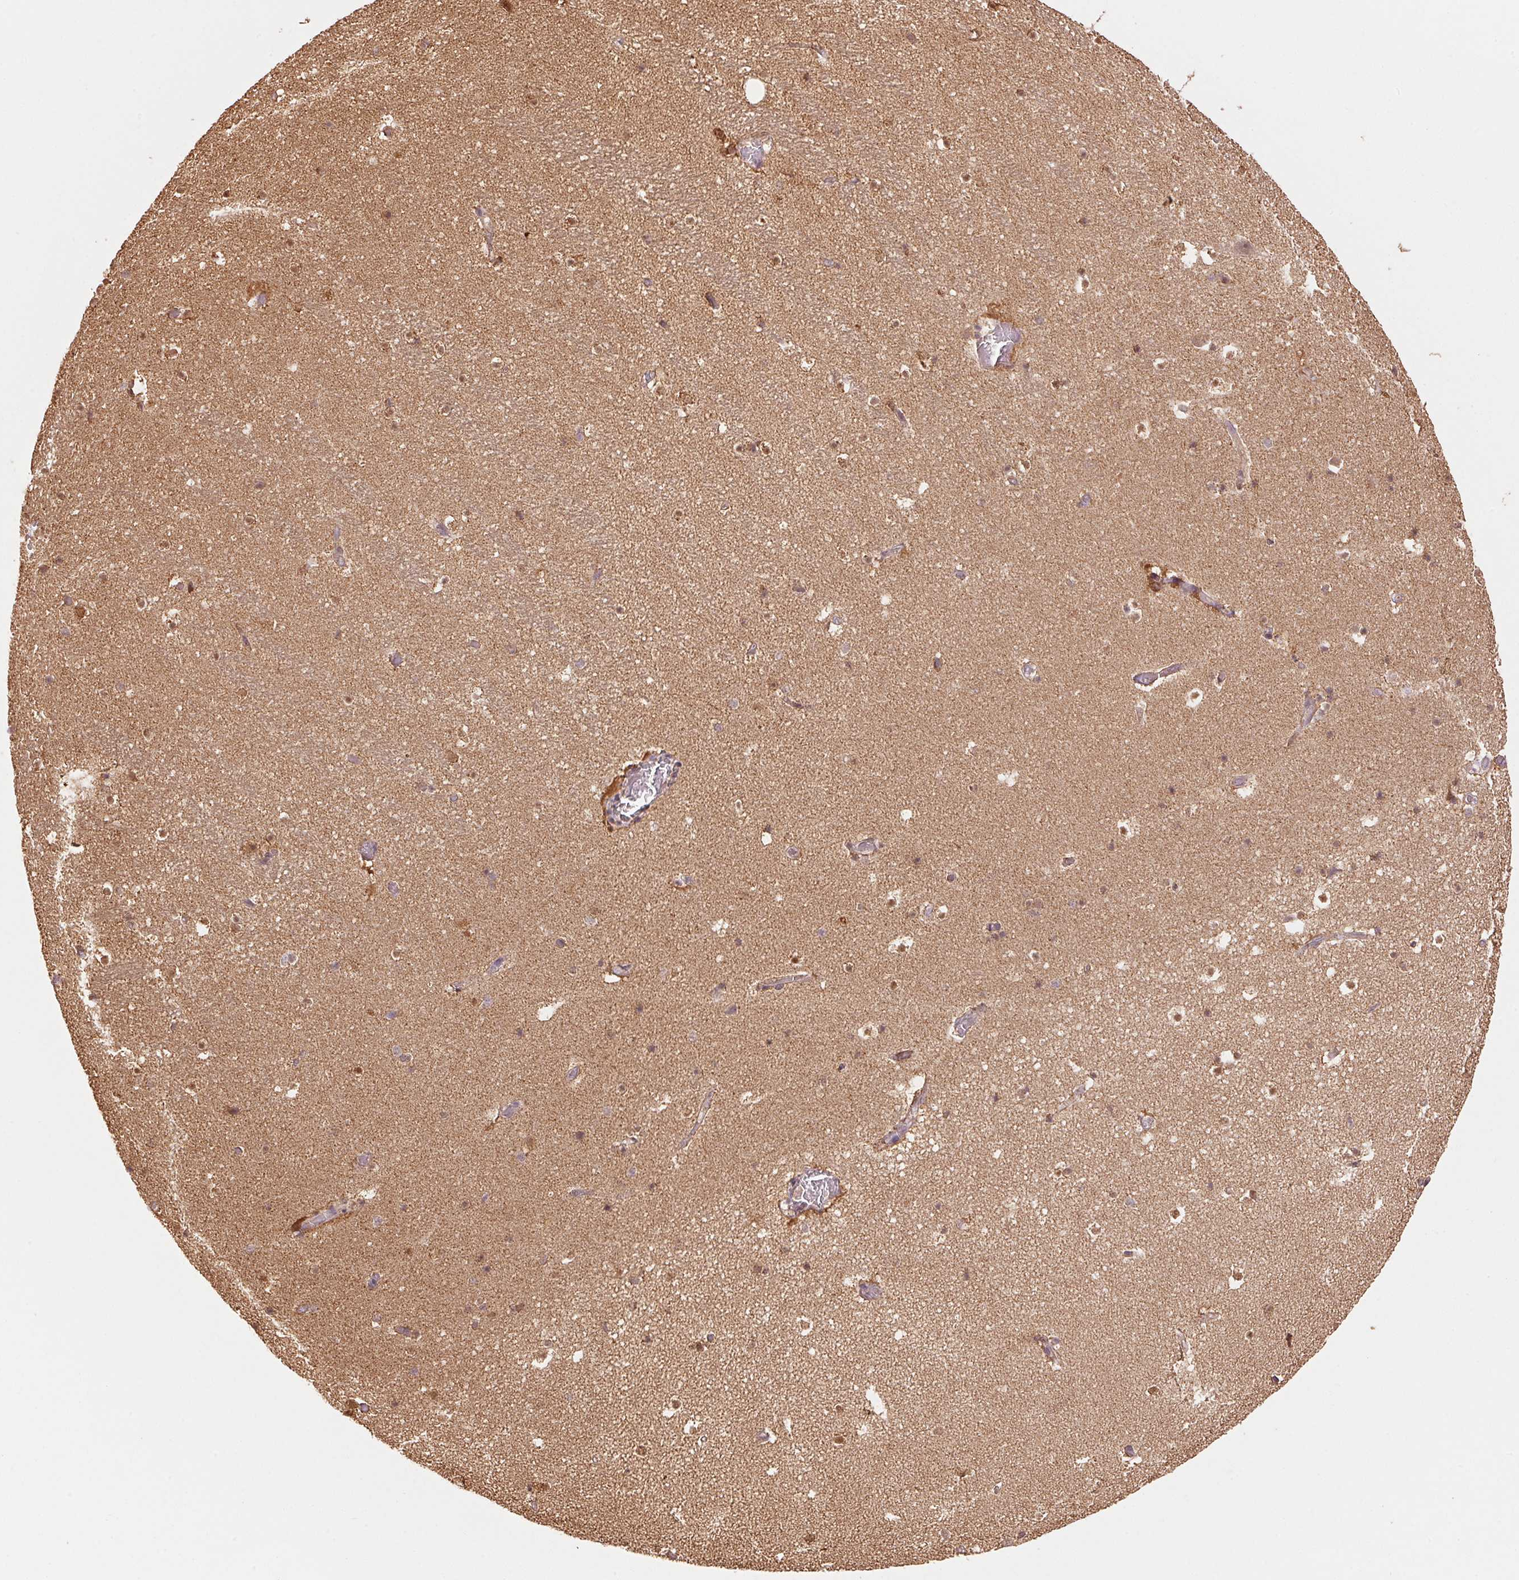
{"staining": {"intensity": "moderate", "quantity": "<25%", "location": "cytoplasmic/membranous"}, "tissue": "hippocampus", "cell_type": "Glial cells", "image_type": "normal", "snomed": [{"axis": "morphology", "description": "Normal tissue, NOS"}, {"axis": "topography", "description": "Hippocampus"}], "caption": "IHC image of normal human hippocampus stained for a protein (brown), which displays low levels of moderate cytoplasmic/membranous expression in about <25% of glial cells.", "gene": "ARHGAP6", "patient": {"sex": "male", "age": 26}}